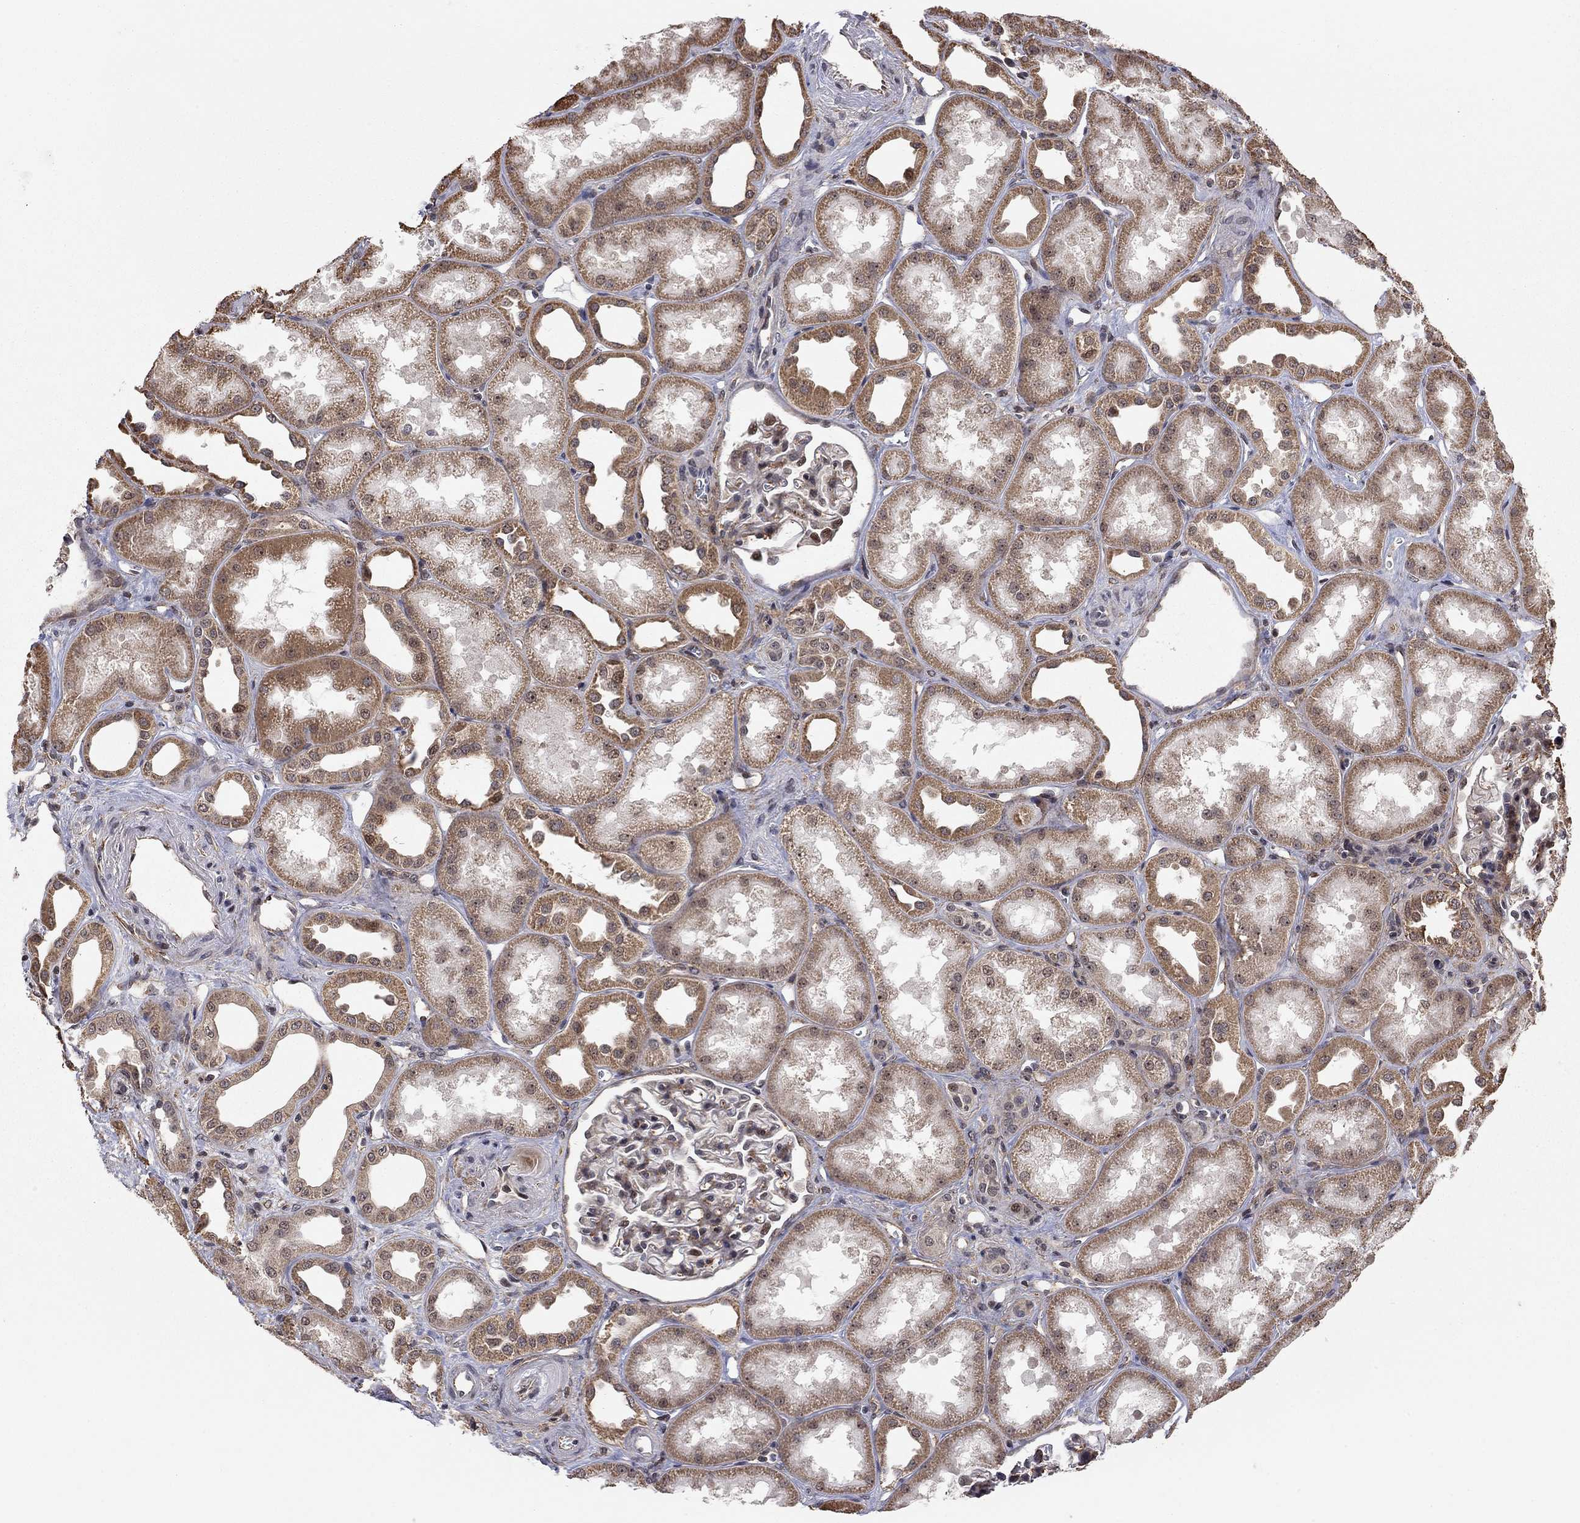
{"staining": {"intensity": "moderate", "quantity": "<25%", "location": "nuclear"}, "tissue": "kidney", "cell_type": "Cells in glomeruli", "image_type": "normal", "snomed": [{"axis": "morphology", "description": "Normal tissue, NOS"}, {"axis": "topography", "description": "Kidney"}], "caption": "Immunohistochemical staining of unremarkable human kidney exhibits low levels of moderate nuclear expression in approximately <25% of cells in glomeruli.", "gene": "TDP1", "patient": {"sex": "male", "age": 61}}